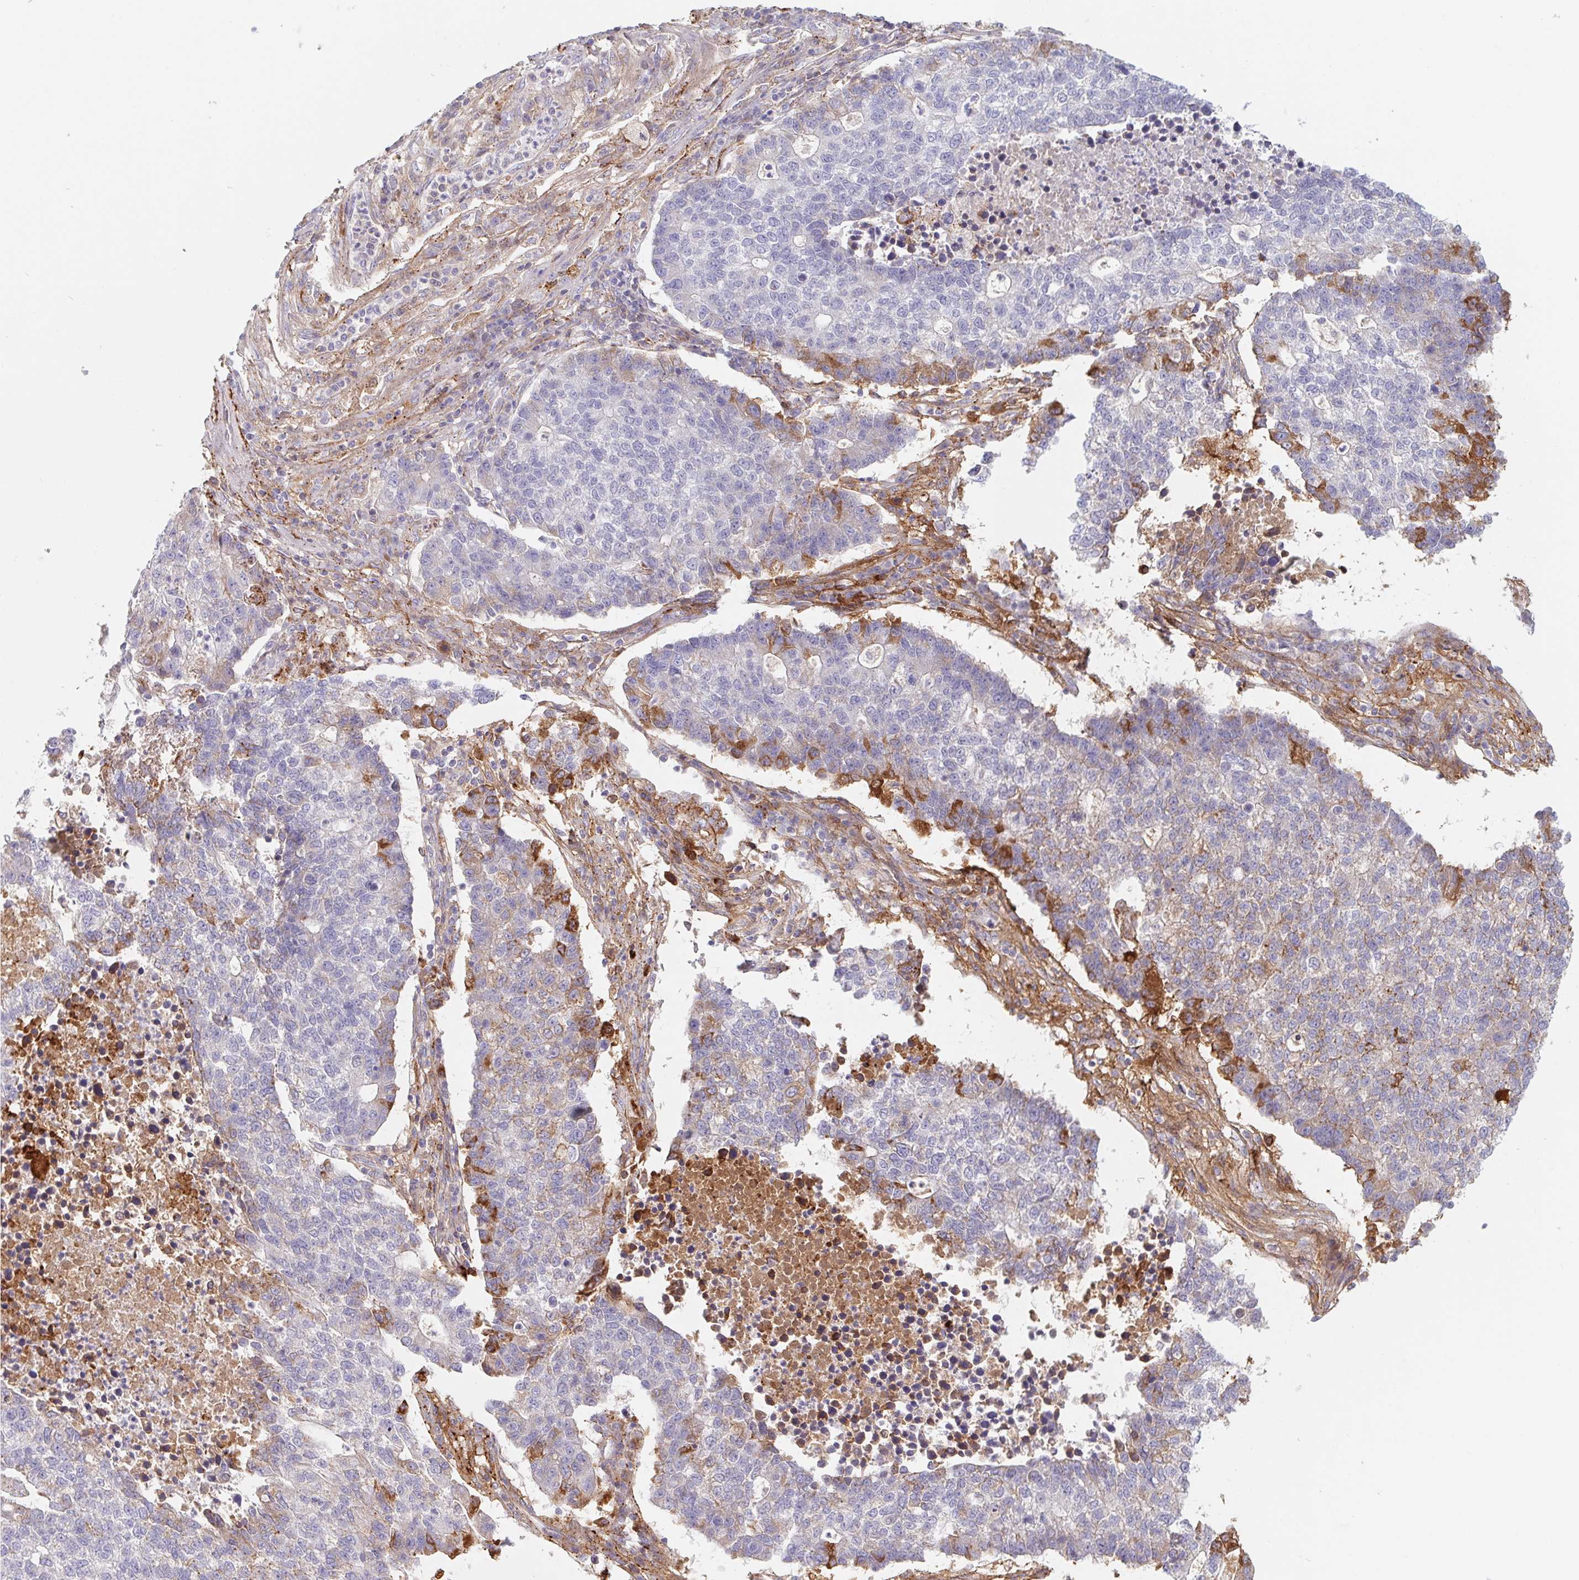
{"staining": {"intensity": "moderate", "quantity": "<25%", "location": "cytoplasmic/membranous"}, "tissue": "lung cancer", "cell_type": "Tumor cells", "image_type": "cancer", "snomed": [{"axis": "morphology", "description": "Adenocarcinoma, NOS"}, {"axis": "topography", "description": "Lung"}], "caption": "A photomicrograph of lung adenocarcinoma stained for a protein exhibits moderate cytoplasmic/membranous brown staining in tumor cells. (DAB IHC, brown staining for protein, blue staining for nuclei).", "gene": "LPA", "patient": {"sex": "male", "age": 57}}